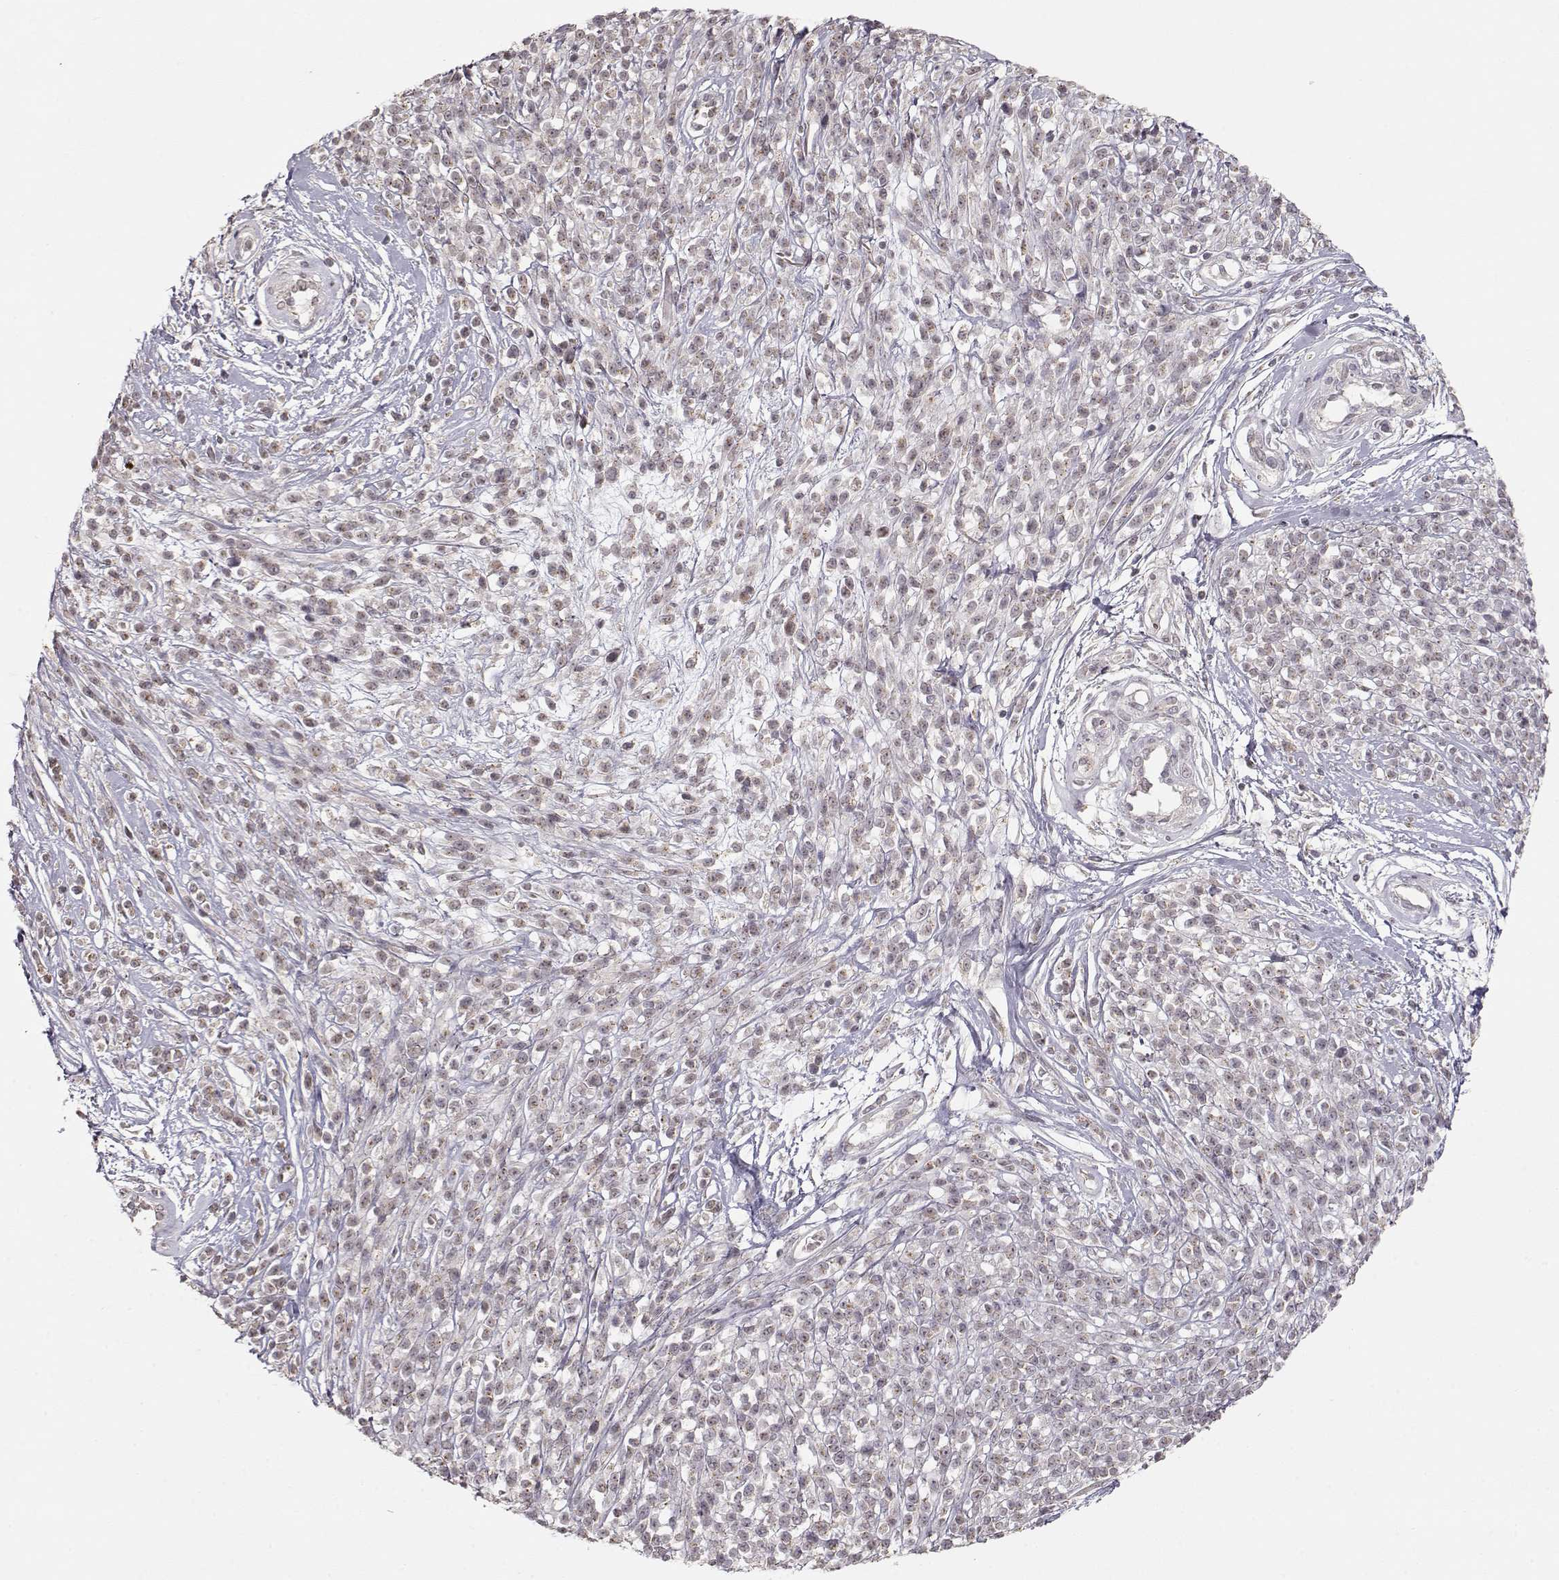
{"staining": {"intensity": "negative", "quantity": "none", "location": "none"}, "tissue": "melanoma", "cell_type": "Tumor cells", "image_type": "cancer", "snomed": [{"axis": "morphology", "description": "Malignant melanoma, NOS"}, {"axis": "topography", "description": "Skin"}, {"axis": "topography", "description": "Skin of trunk"}], "caption": "Immunohistochemistry of human melanoma demonstrates no staining in tumor cells. (Stains: DAB (3,3'-diaminobenzidine) immunohistochemistry with hematoxylin counter stain, Microscopy: brightfield microscopy at high magnification).", "gene": "PNMT", "patient": {"sex": "male", "age": 74}}